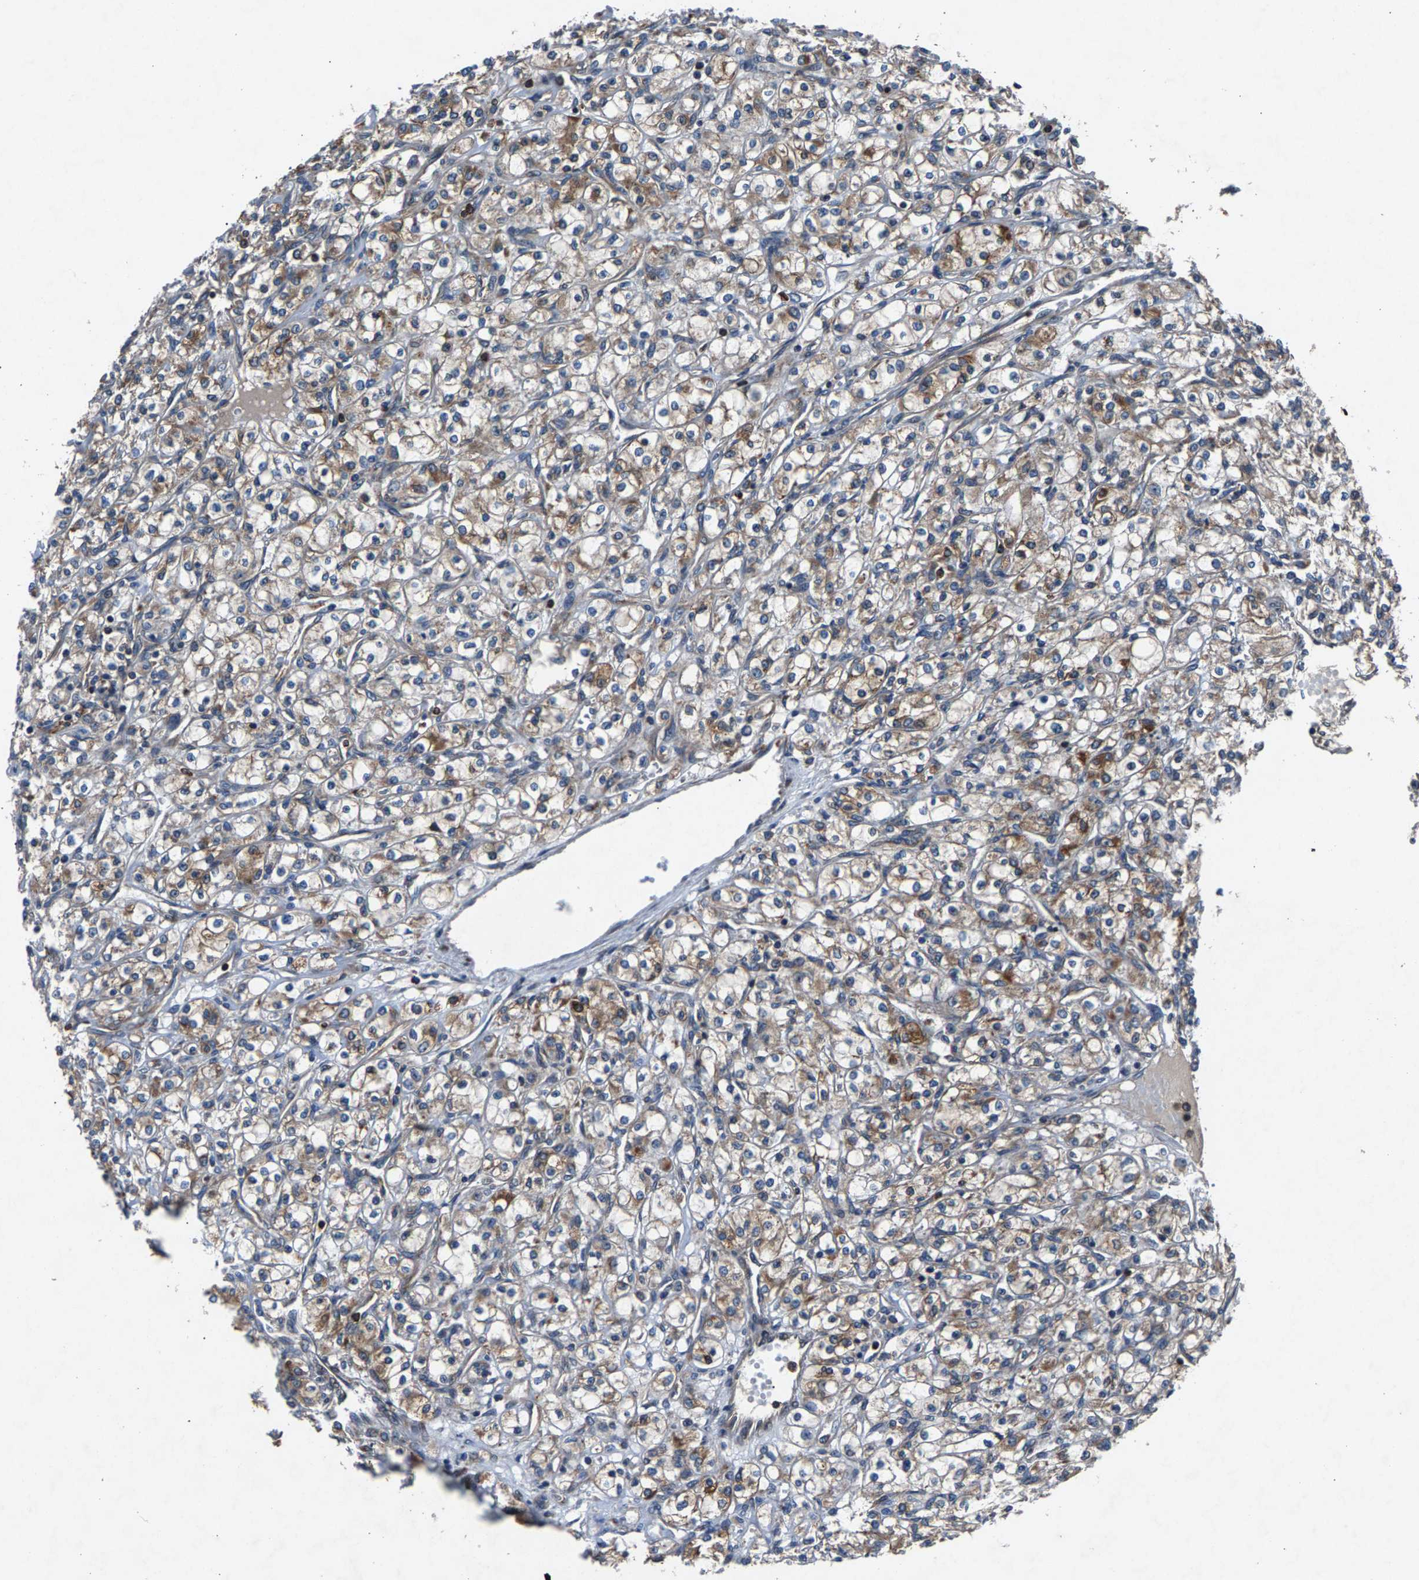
{"staining": {"intensity": "weak", "quantity": ">75%", "location": "cytoplasmic/membranous"}, "tissue": "renal cancer", "cell_type": "Tumor cells", "image_type": "cancer", "snomed": [{"axis": "morphology", "description": "Adenocarcinoma, NOS"}, {"axis": "topography", "description": "Kidney"}], "caption": "Tumor cells show weak cytoplasmic/membranous expression in approximately >75% of cells in renal cancer.", "gene": "LPCAT1", "patient": {"sex": "male", "age": 77}}